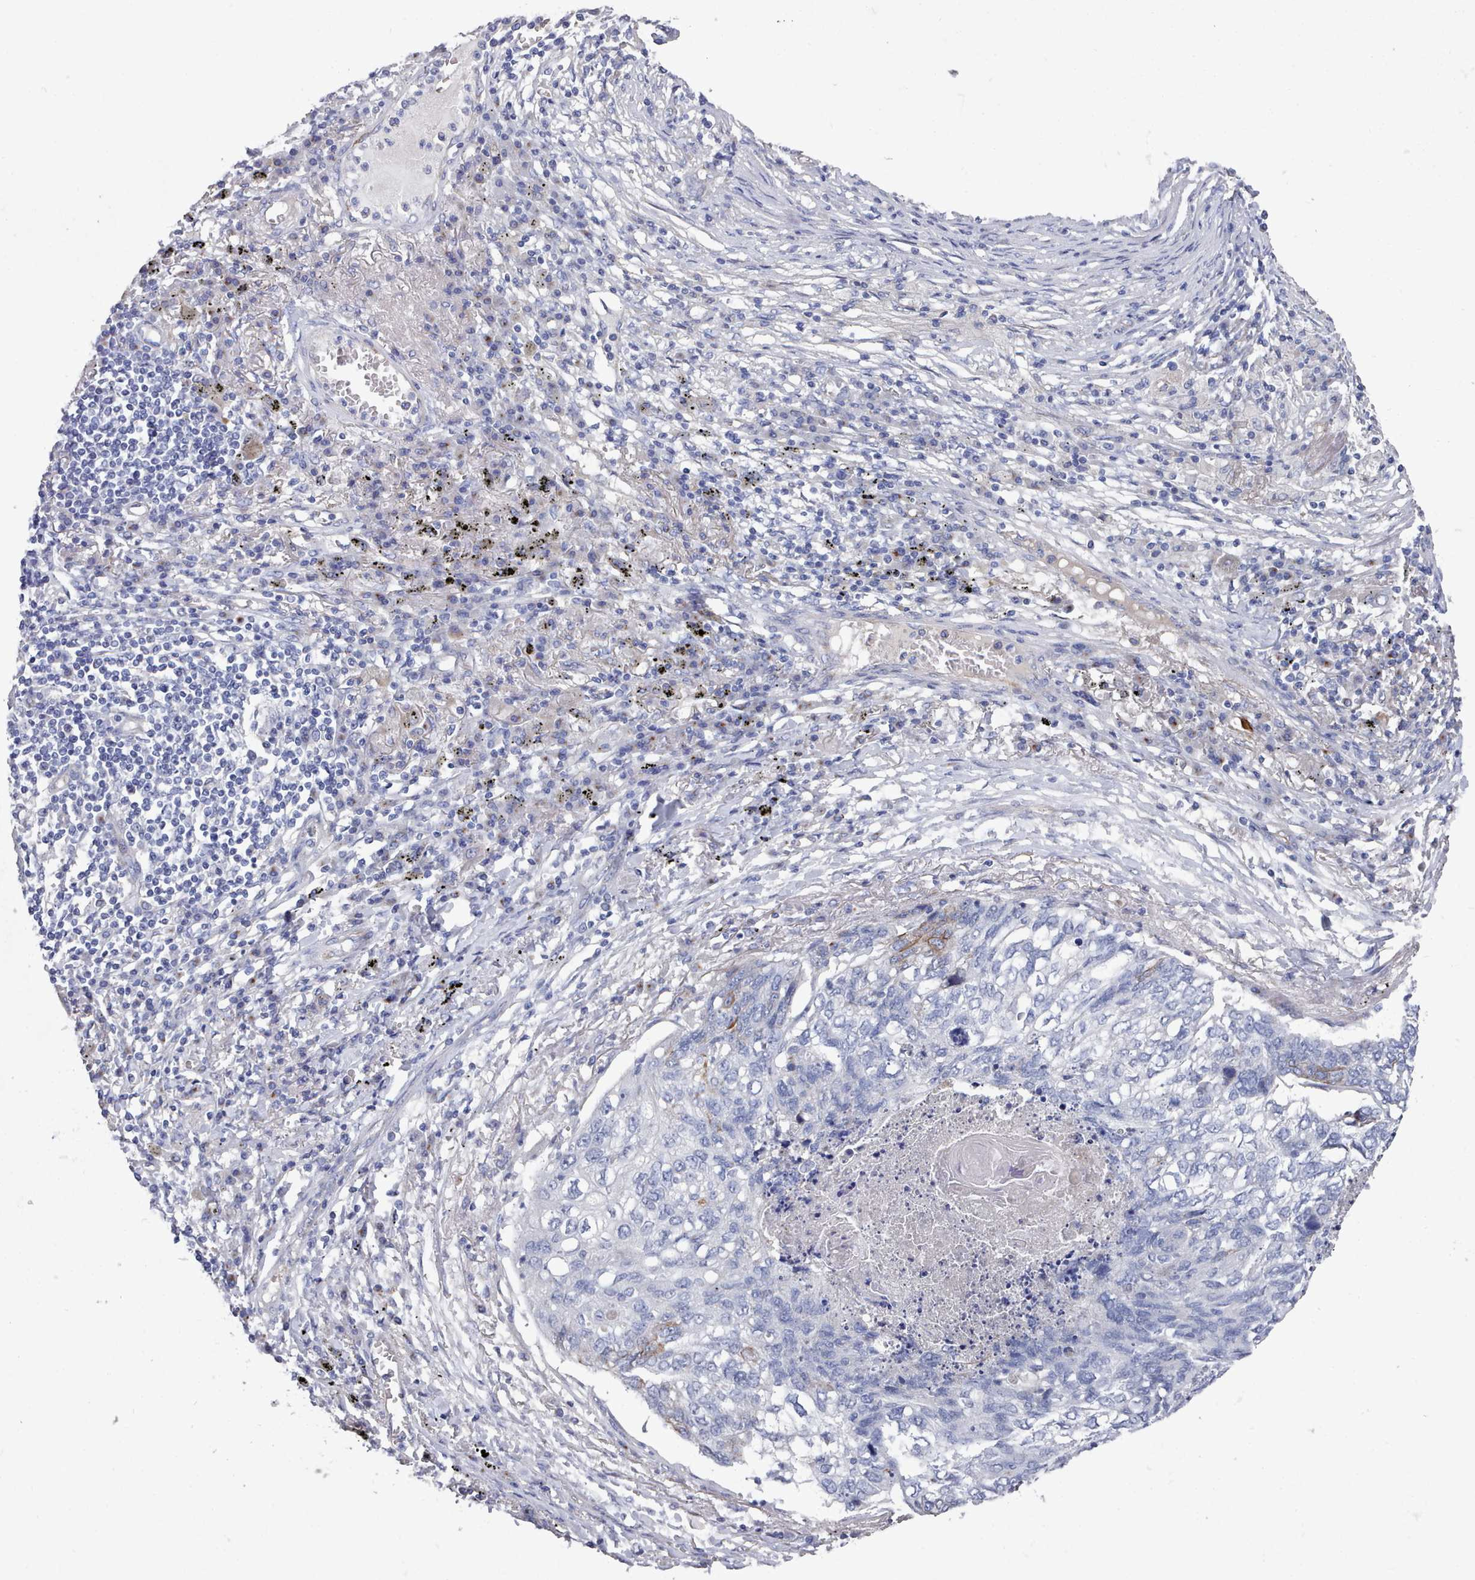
{"staining": {"intensity": "moderate", "quantity": "<25%", "location": "cytoplasmic/membranous"}, "tissue": "lung cancer", "cell_type": "Tumor cells", "image_type": "cancer", "snomed": [{"axis": "morphology", "description": "Squamous cell carcinoma, NOS"}, {"axis": "topography", "description": "Lung"}], "caption": "This photomicrograph reveals immunohistochemistry staining of lung cancer, with low moderate cytoplasmic/membranous positivity in approximately <25% of tumor cells.", "gene": "PDE4C", "patient": {"sex": "female", "age": 63}}